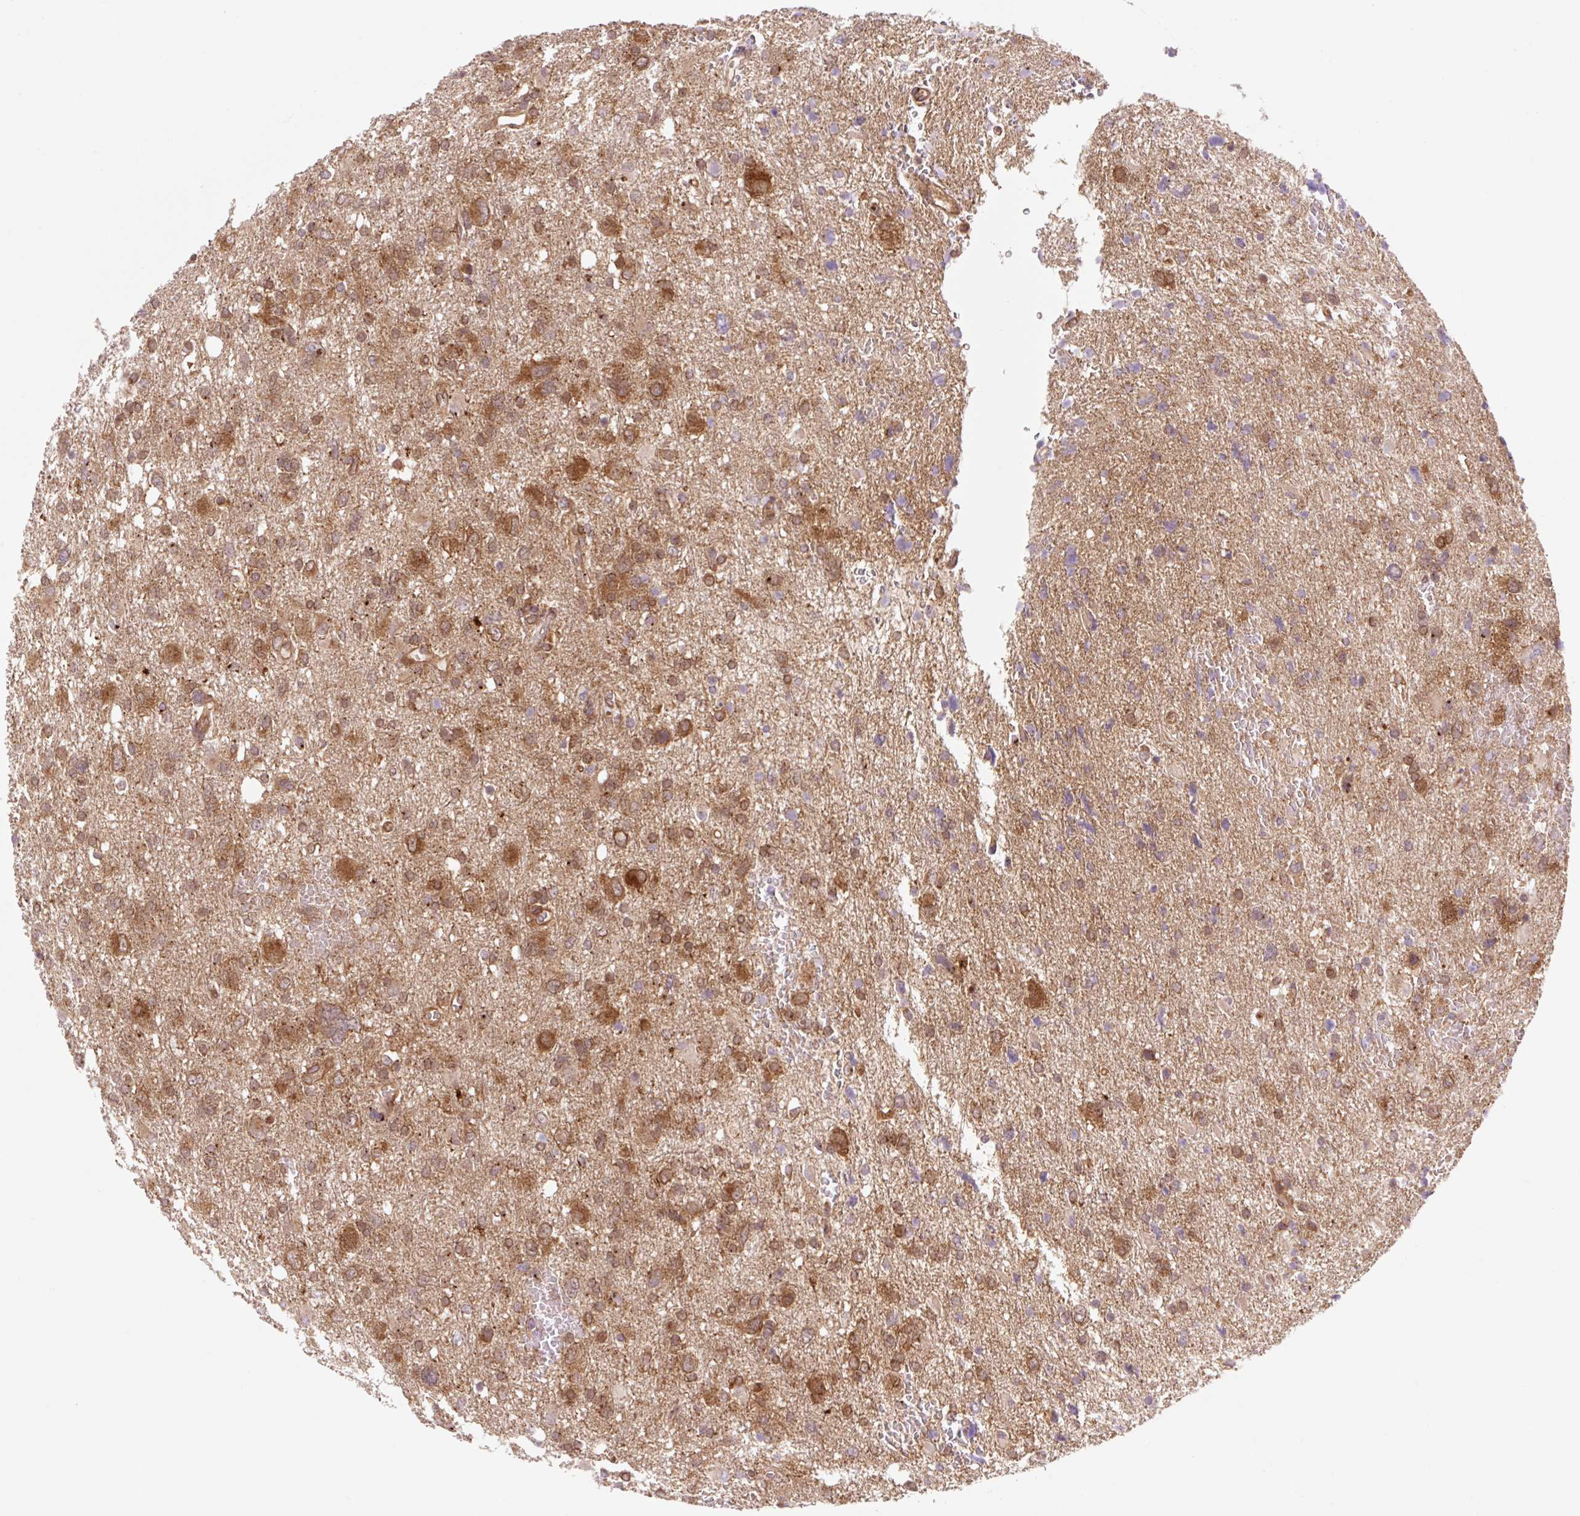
{"staining": {"intensity": "strong", "quantity": ">75%", "location": "cytoplasmic/membranous"}, "tissue": "glioma", "cell_type": "Tumor cells", "image_type": "cancer", "snomed": [{"axis": "morphology", "description": "Glioma, malignant, High grade"}, {"axis": "topography", "description": "Brain"}], "caption": "Protein expression analysis of malignant glioma (high-grade) displays strong cytoplasmic/membranous expression in approximately >75% of tumor cells.", "gene": "VPS4A", "patient": {"sex": "male", "age": 61}}